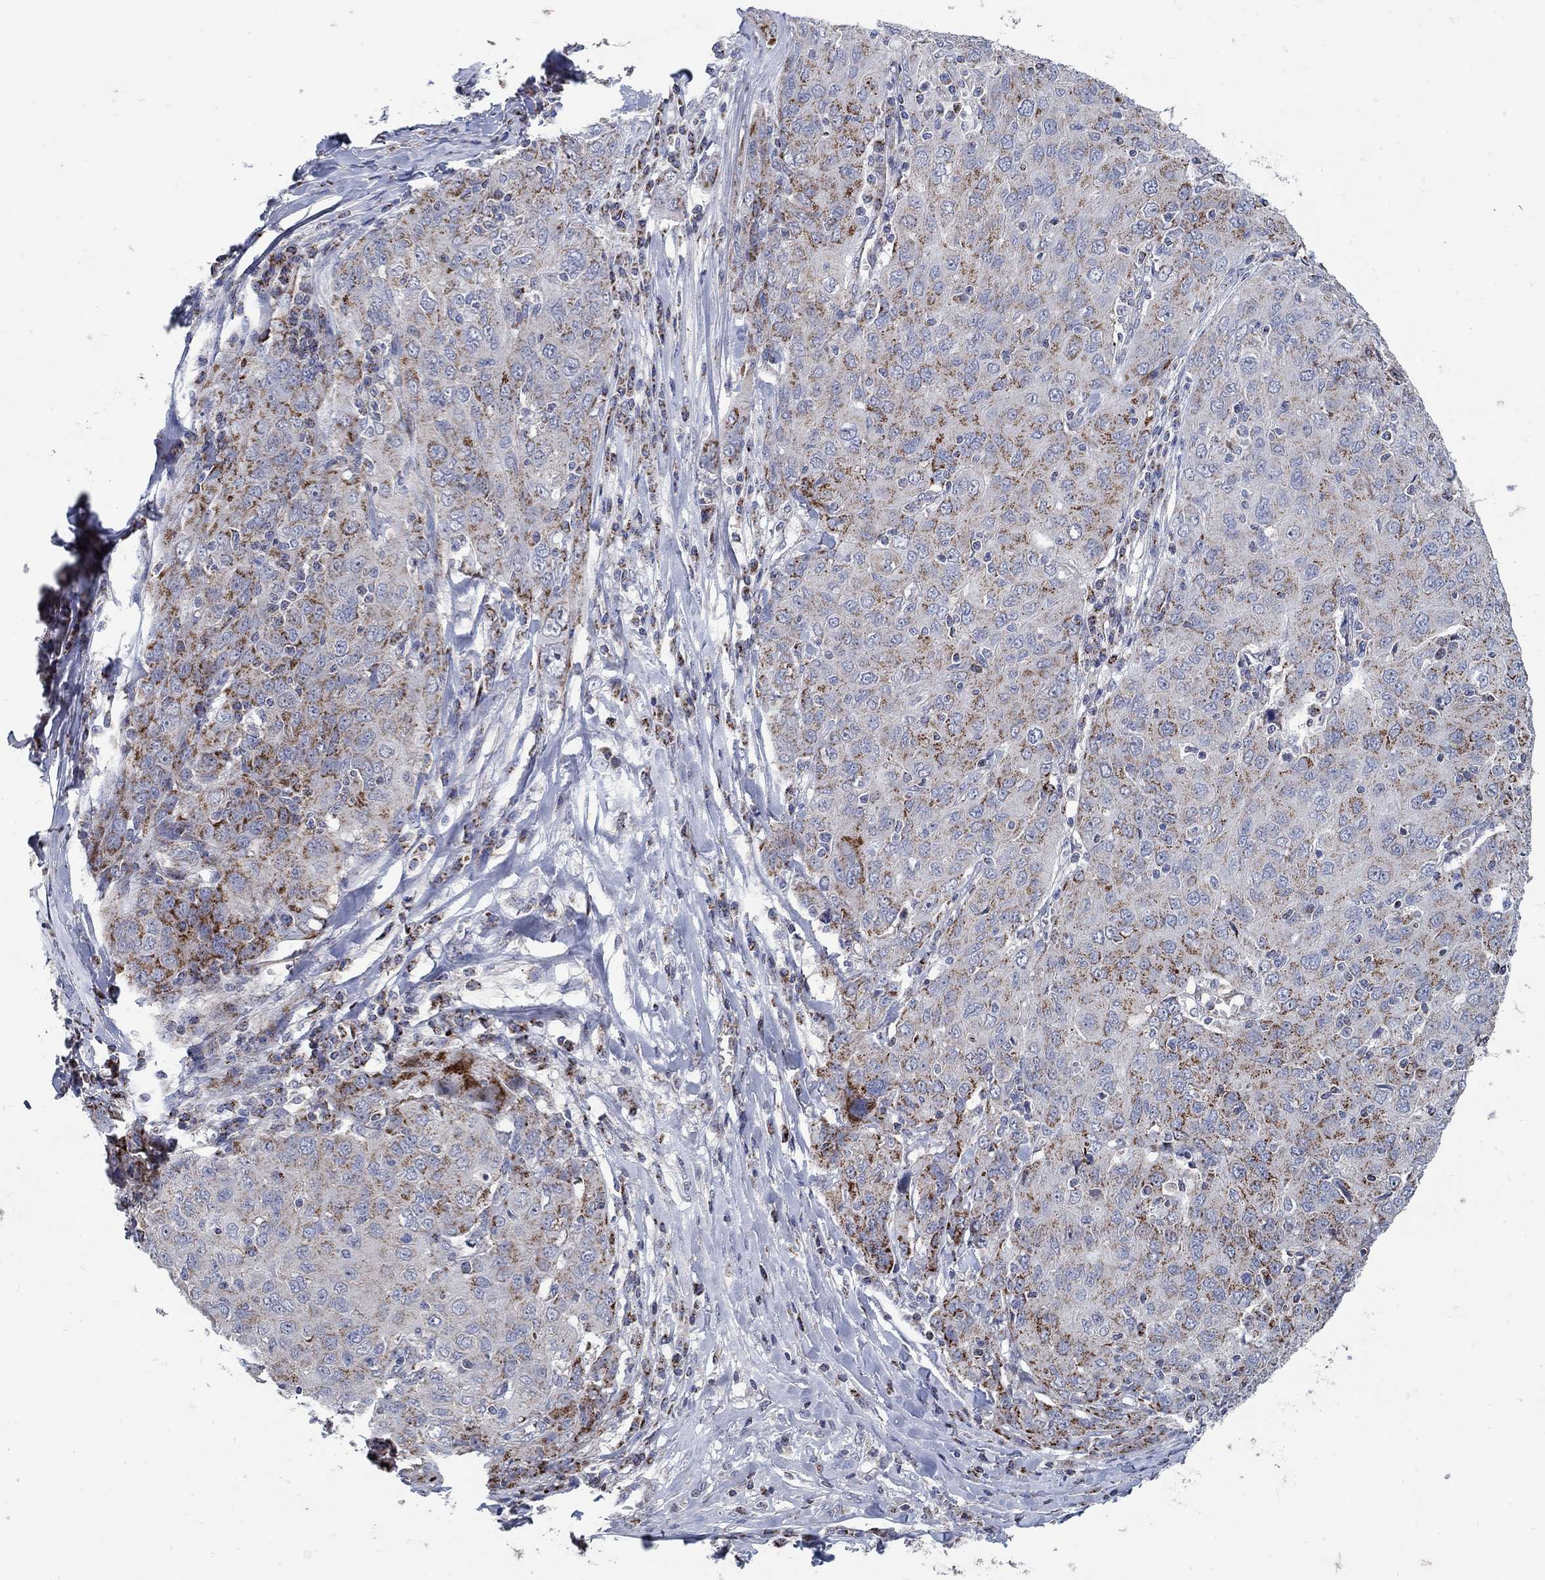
{"staining": {"intensity": "strong", "quantity": "25%-75%", "location": "cytoplasmic/membranous"}, "tissue": "ovarian cancer", "cell_type": "Tumor cells", "image_type": "cancer", "snomed": [{"axis": "morphology", "description": "Carcinoma, endometroid"}, {"axis": "topography", "description": "Ovary"}], "caption": "Brown immunohistochemical staining in ovarian cancer shows strong cytoplasmic/membranous expression in approximately 25%-75% of tumor cells.", "gene": "HMX2", "patient": {"sex": "female", "age": 50}}